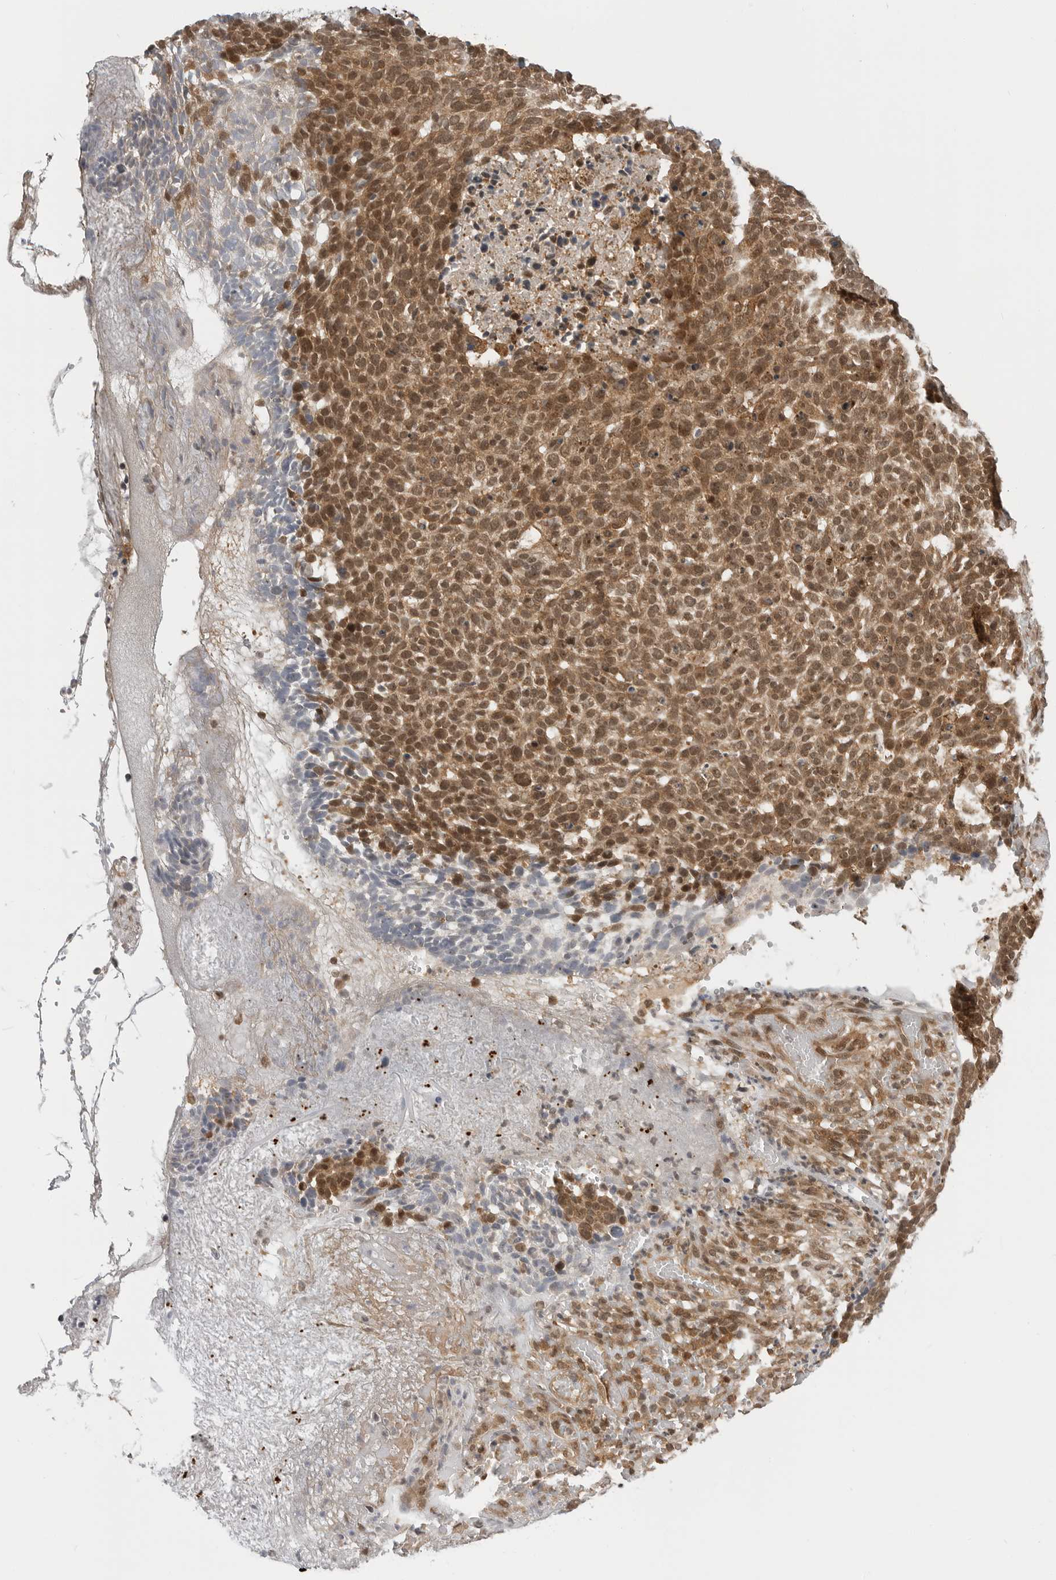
{"staining": {"intensity": "moderate", "quantity": ">75%", "location": "cytoplasmic/membranous,nuclear"}, "tissue": "skin cancer", "cell_type": "Tumor cells", "image_type": "cancer", "snomed": [{"axis": "morphology", "description": "Basal cell carcinoma"}, {"axis": "topography", "description": "Skin"}], "caption": "IHC image of human basal cell carcinoma (skin) stained for a protein (brown), which demonstrates medium levels of moderate cytoplasmic/membranous and nuclear expression in about >75% of tumor cells.", "gene": "SZRD1", "patient": {"sex": "male", "age": 85}}